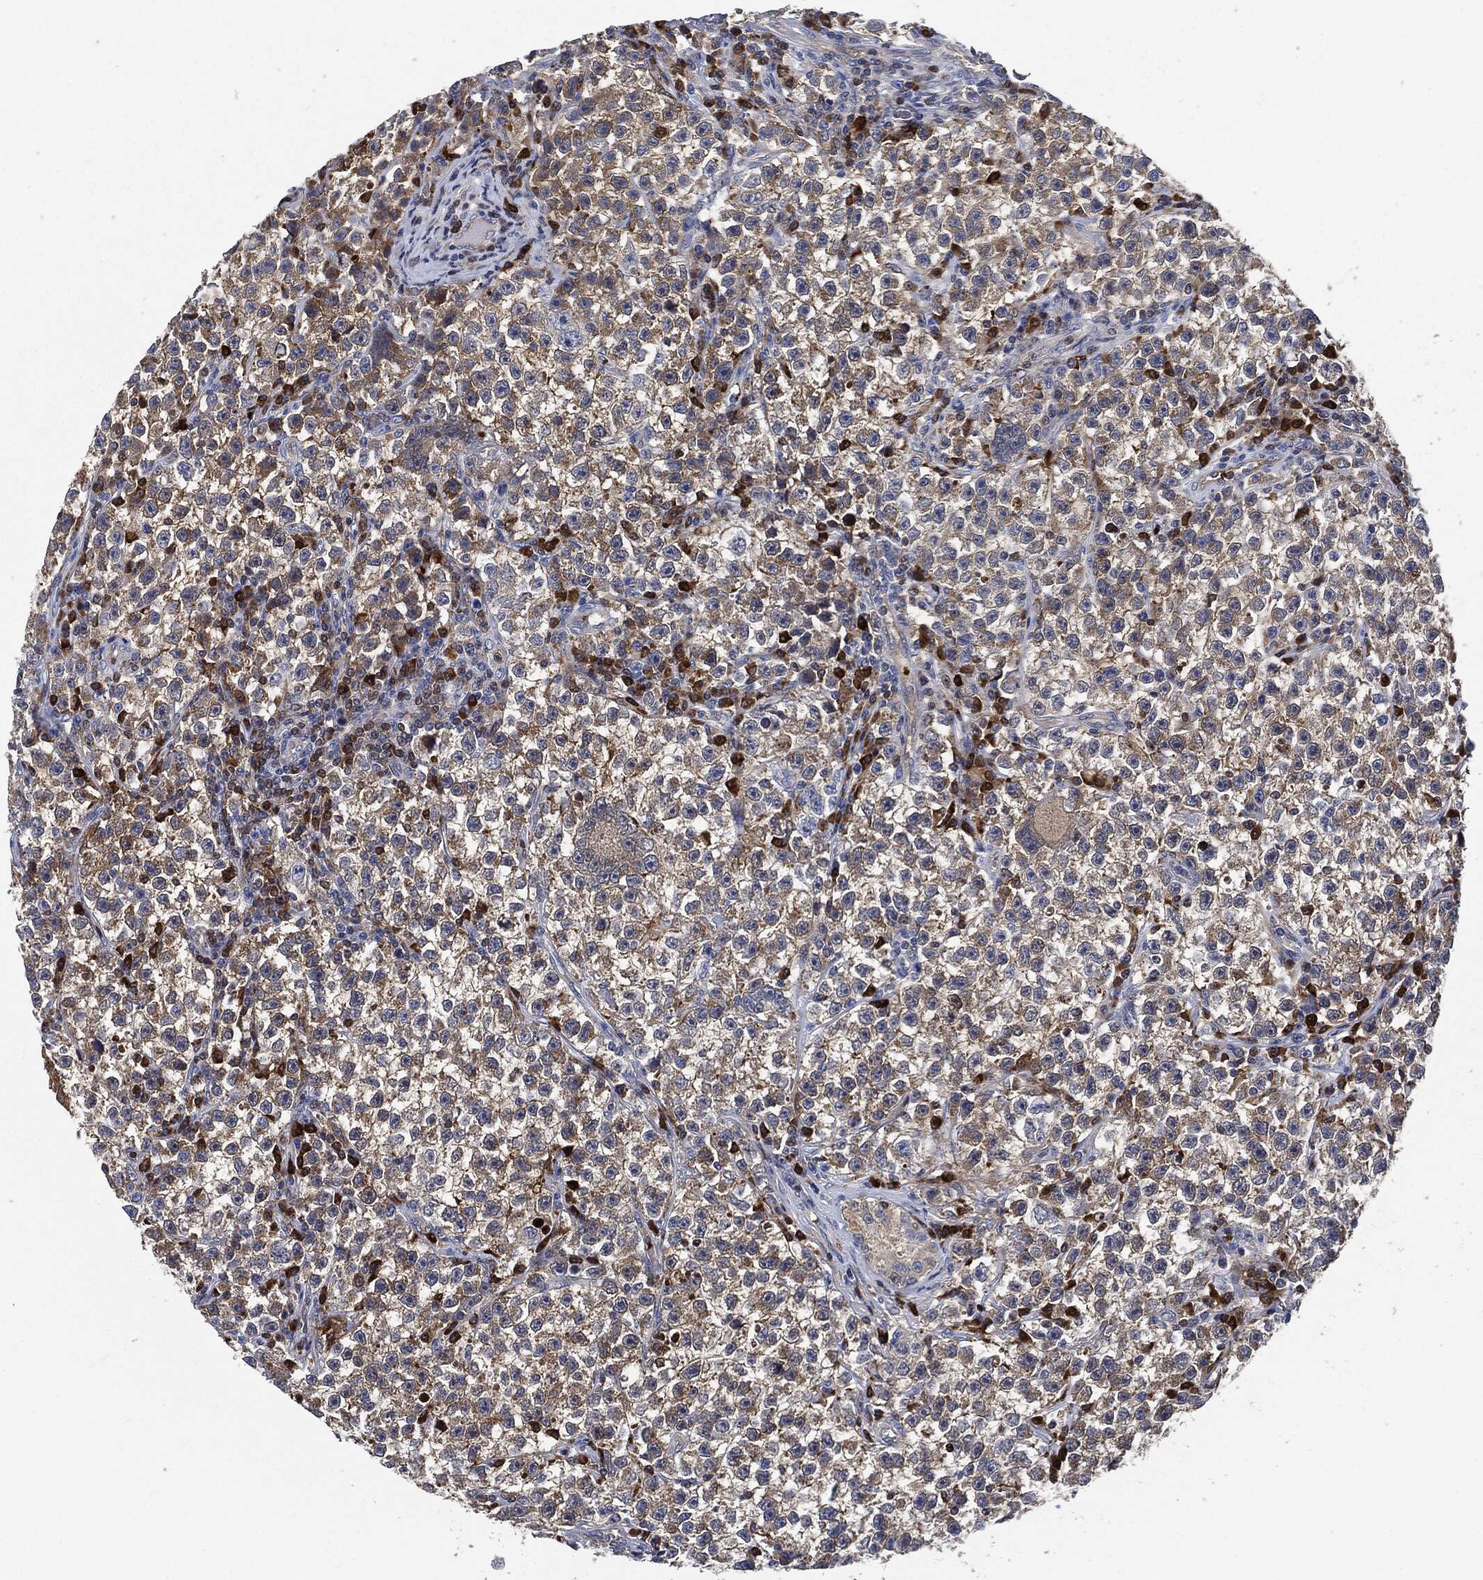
{"staining": {"intensity": "strong", "quantity": "25%-75%", "location": "cytoplasmic/membranous"}, "tissue": "testis cancer", "cell_type": "Tumor cells", "image_type": "cancer", "snomed": [{"axis": "morphology", "description": "Seminoma, NOS"}, {"axis": "topography", "description": "Testis"}], "caption": "A photomicrograph of testis cancer stained for a protein shows strong cytoplasmic/membranous brown staining in tumor cells.", "gene": "PRDX2", "patient": {"sex": "male", "age": 22}}